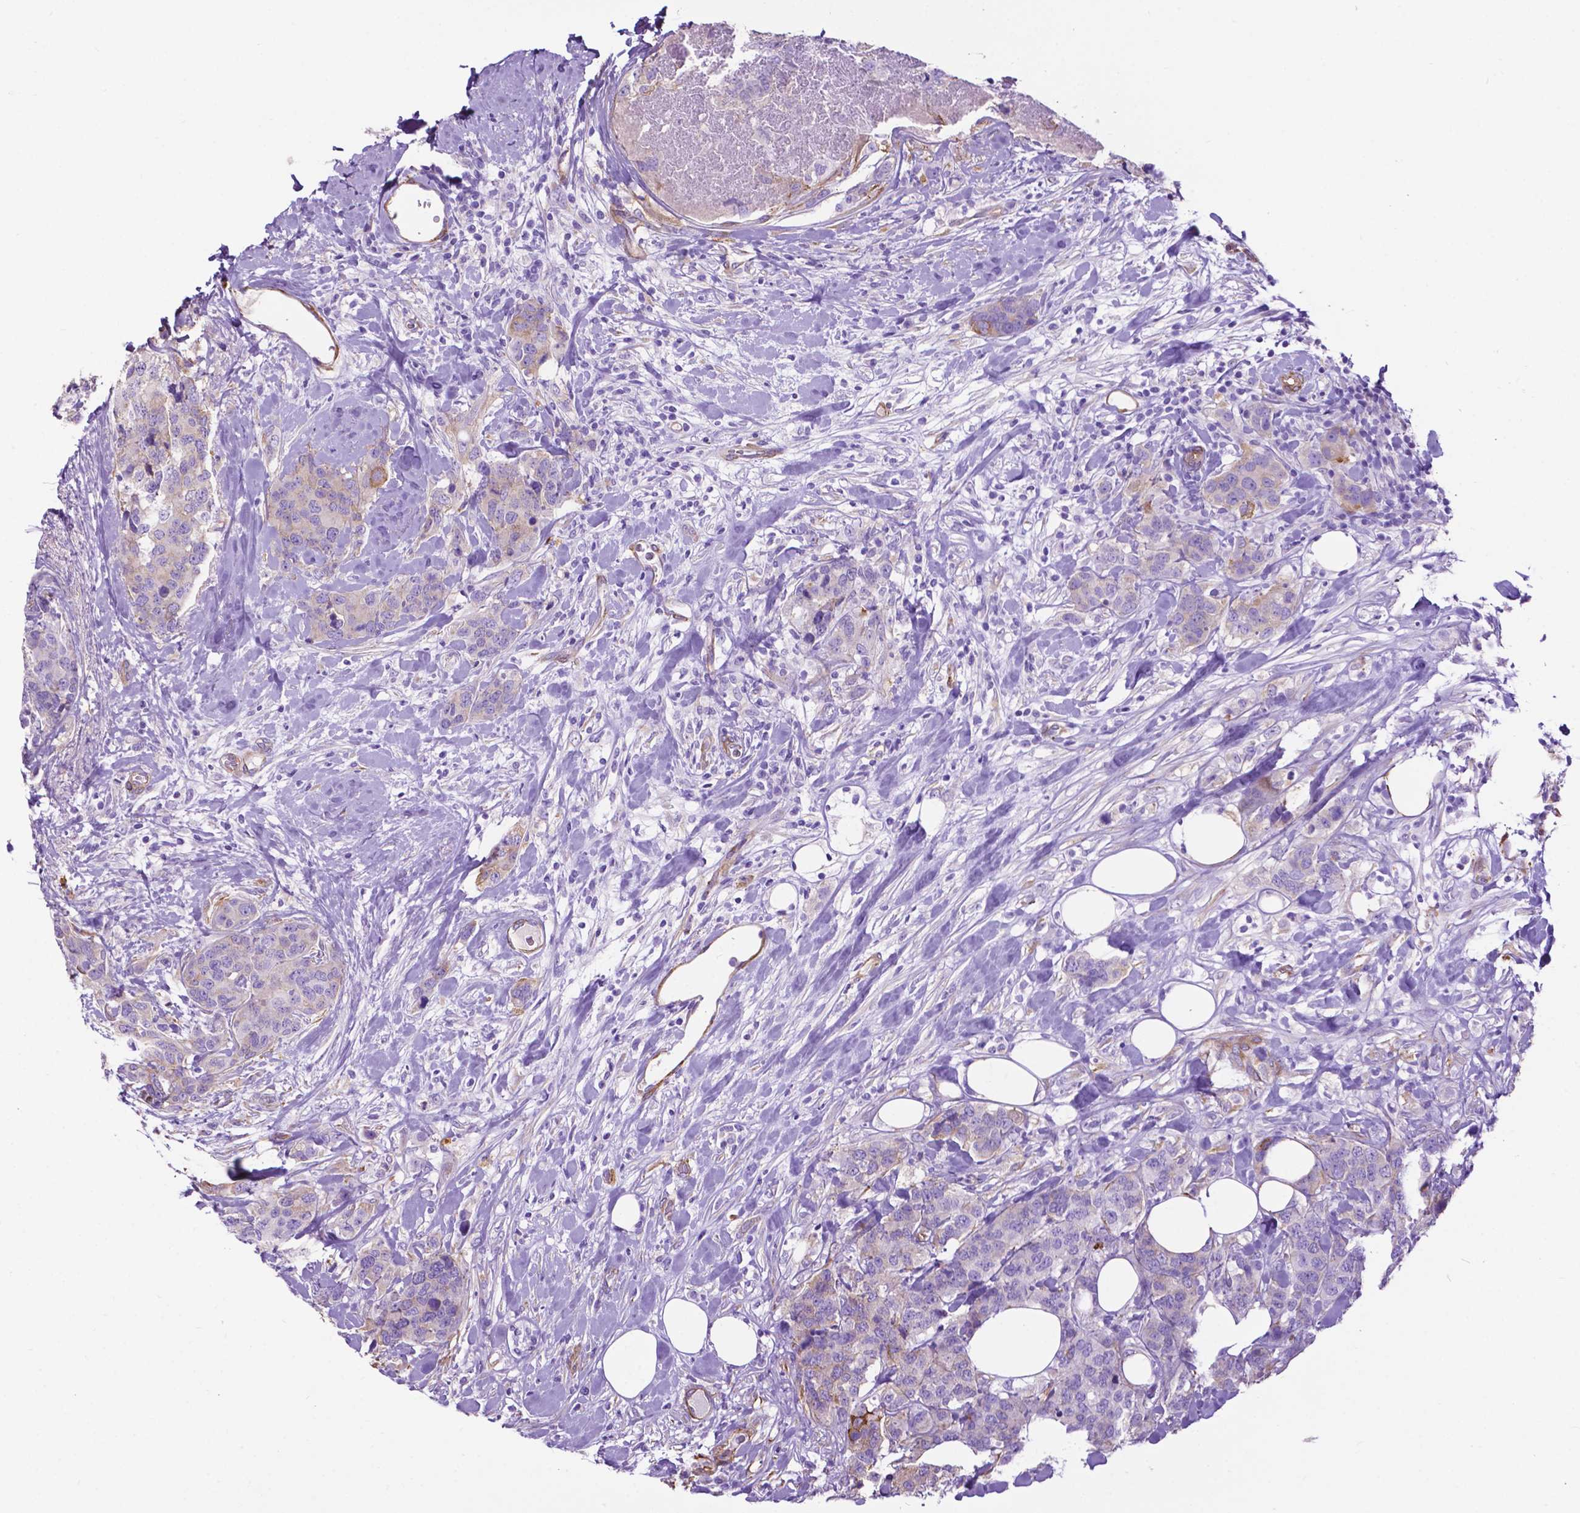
{"staining": {"intensity": "weak", "quantity": "<25%", "location": "cytoplasmic/membranous"}, "tissue": "breast cancer", "cell_type": "Tumor cells", "image_type": "cancer", "snomed": [{"axis": "morphology", "description": "Lobular carcinoma"}, {"axis": "topography", "description": "Breast"}], "caption": "A high-resolution photomicrograph shows immunohistochemistry staining of breast lobular carcinoma, which exhibits no significant positivity in tumor cells.", "gene": "PCDHA12", "patient": {"sex": "female", "age": 59}}